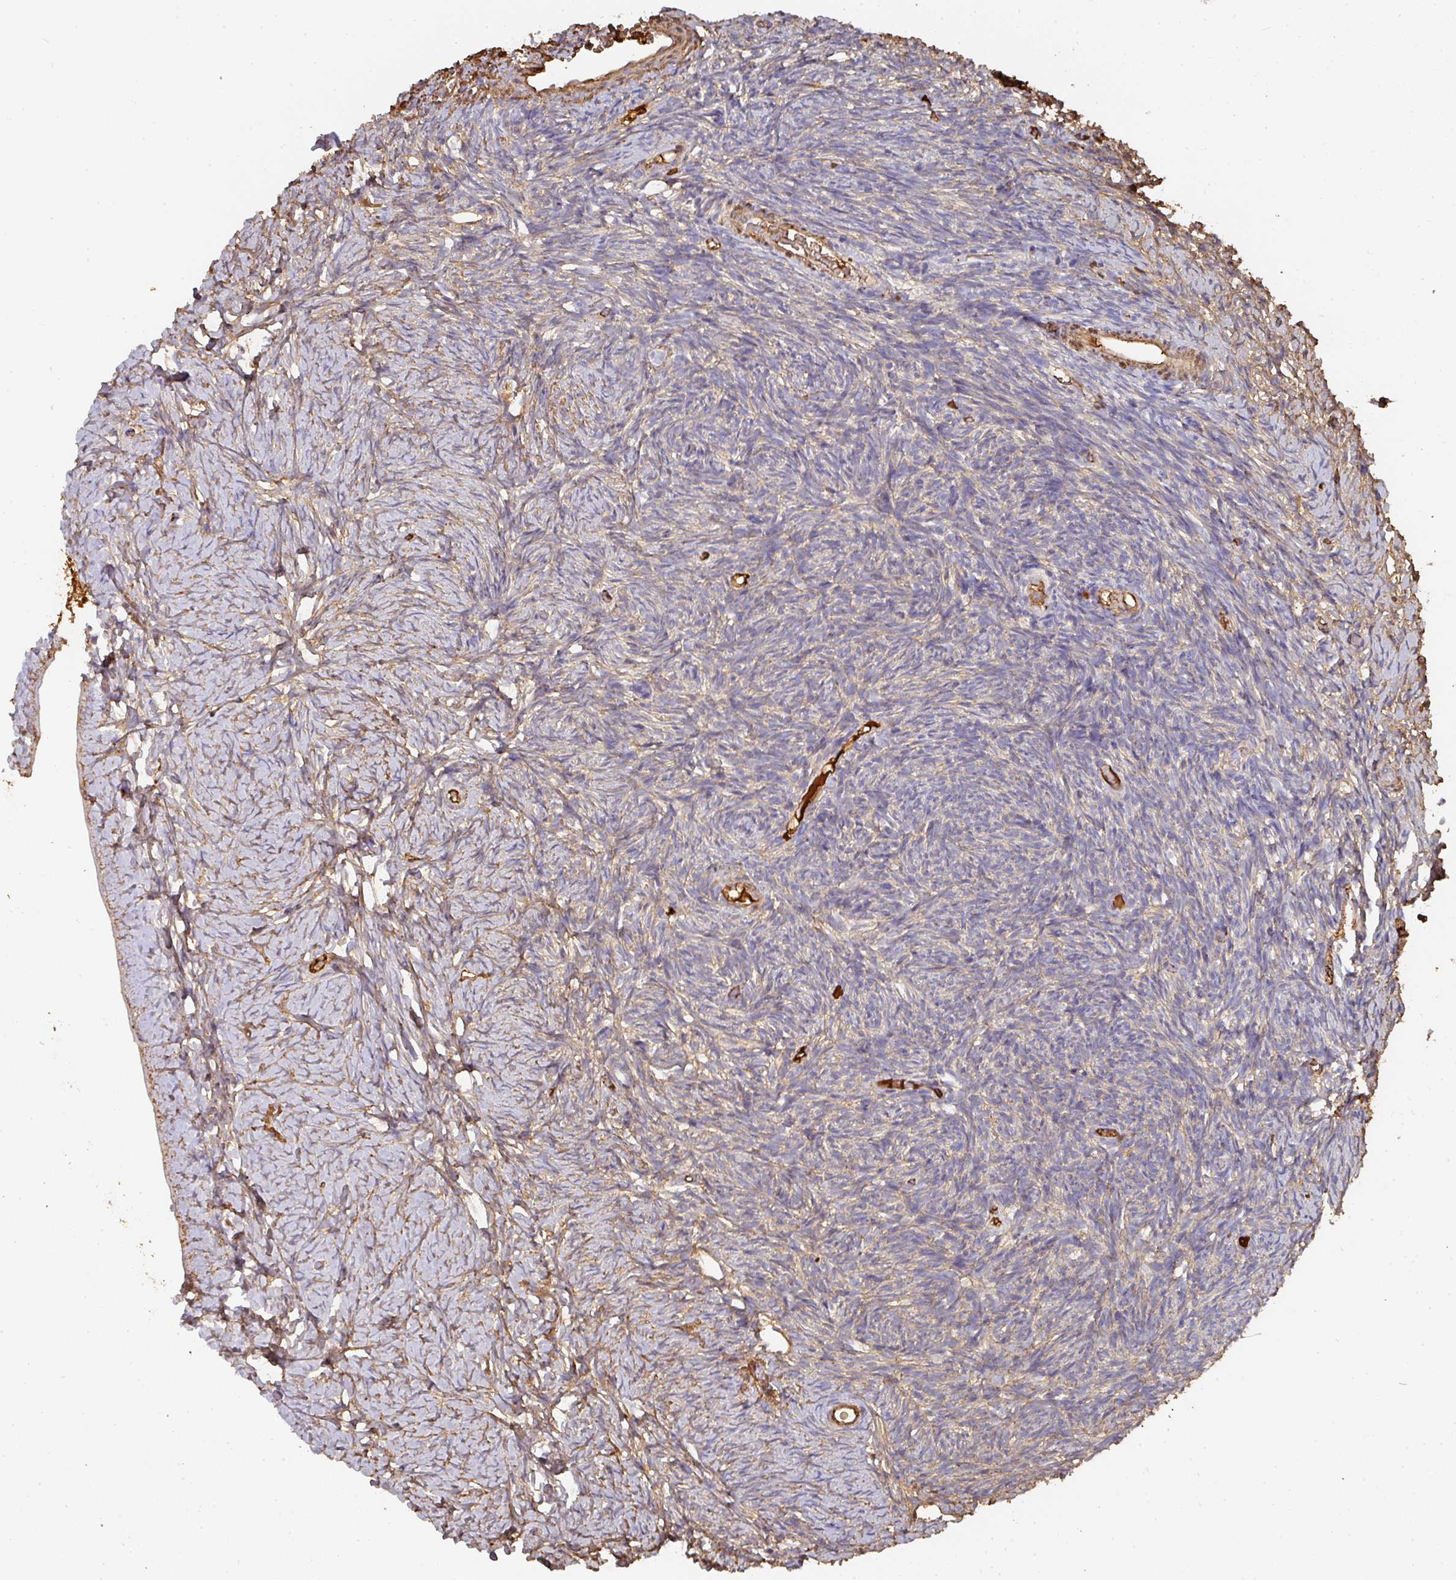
{"staining": {"intensity": "negative", "quantity": "none", "location": "none"}, "tissue": "ovary", "cell_type": "Follicle cells", "image_type": "normal", "snomed": [{"axis": "morphology", "description": "Normal tissue, NOS"}, {"axis": "topography", "description": "Ovary"}], "caption": "IHC photomicrograph of unremarkable human ovary stained for a protein (brown), which reveals no expression in follicle cells. (Brightfield microscopy of DAB (3,3'-diaminobenzidine) immunohistochemistry (IHC) at high magnification).", "gene": "ALB", "patient": {"sex": "female", "age": 39}}